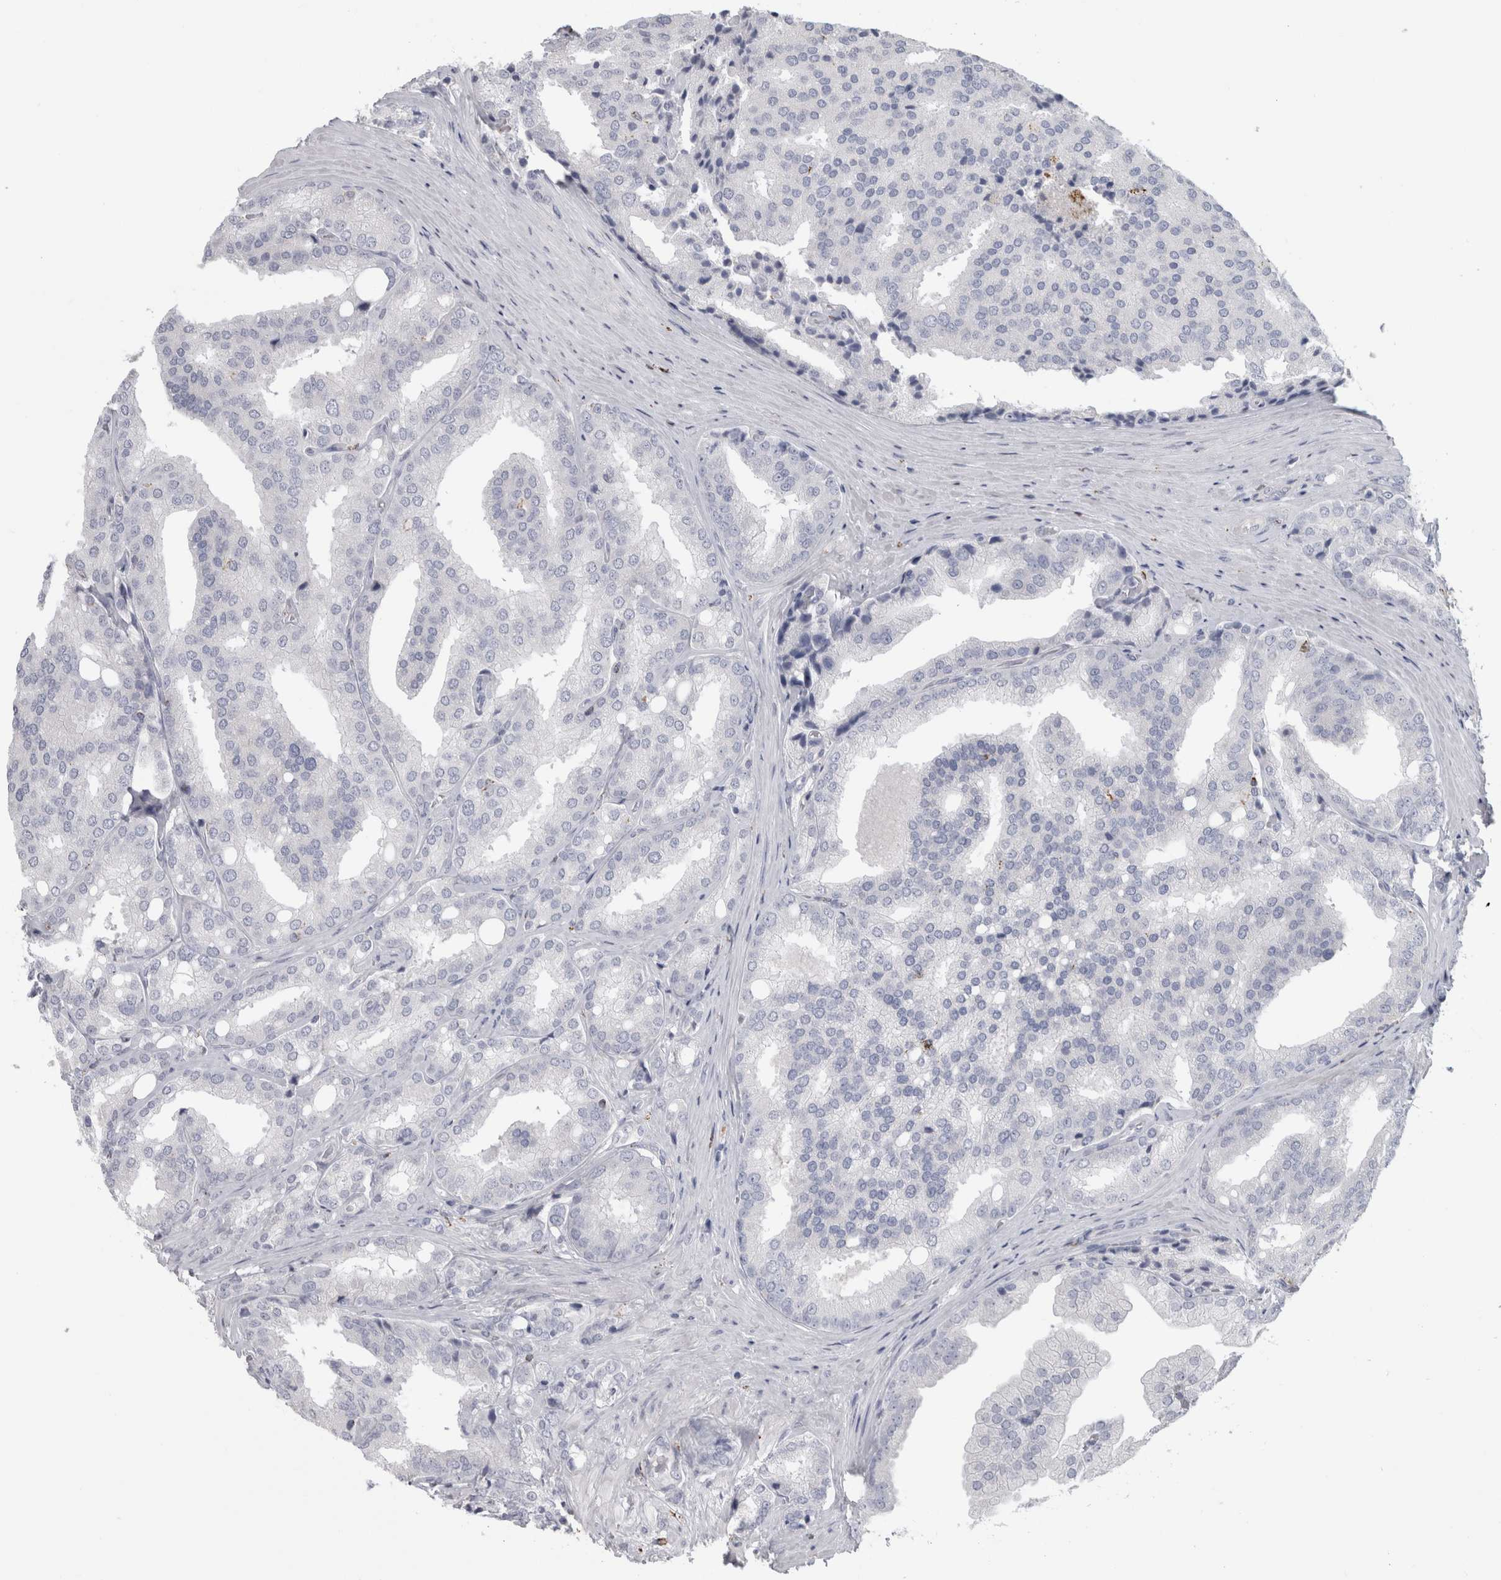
{"staining": {"intensity": "negative", "quantity": "none", "location": "none"}, "tissue": "prostate cancer", "cell_type": "Tumor cells", "image_type": "cancer", "snomed": [{"axis": "morphology", "description": "Adenocarcinoma, High grade"}, {"axis": "topography", "description": "Prostate"}], "caption": "Prostate cancer (high-grade adenocarcinoma) was stained to show a protein in brown. There is no significant staining in tumor cells.", "gene": "GATM", "patient": {"sex": "male", "age": 50}}